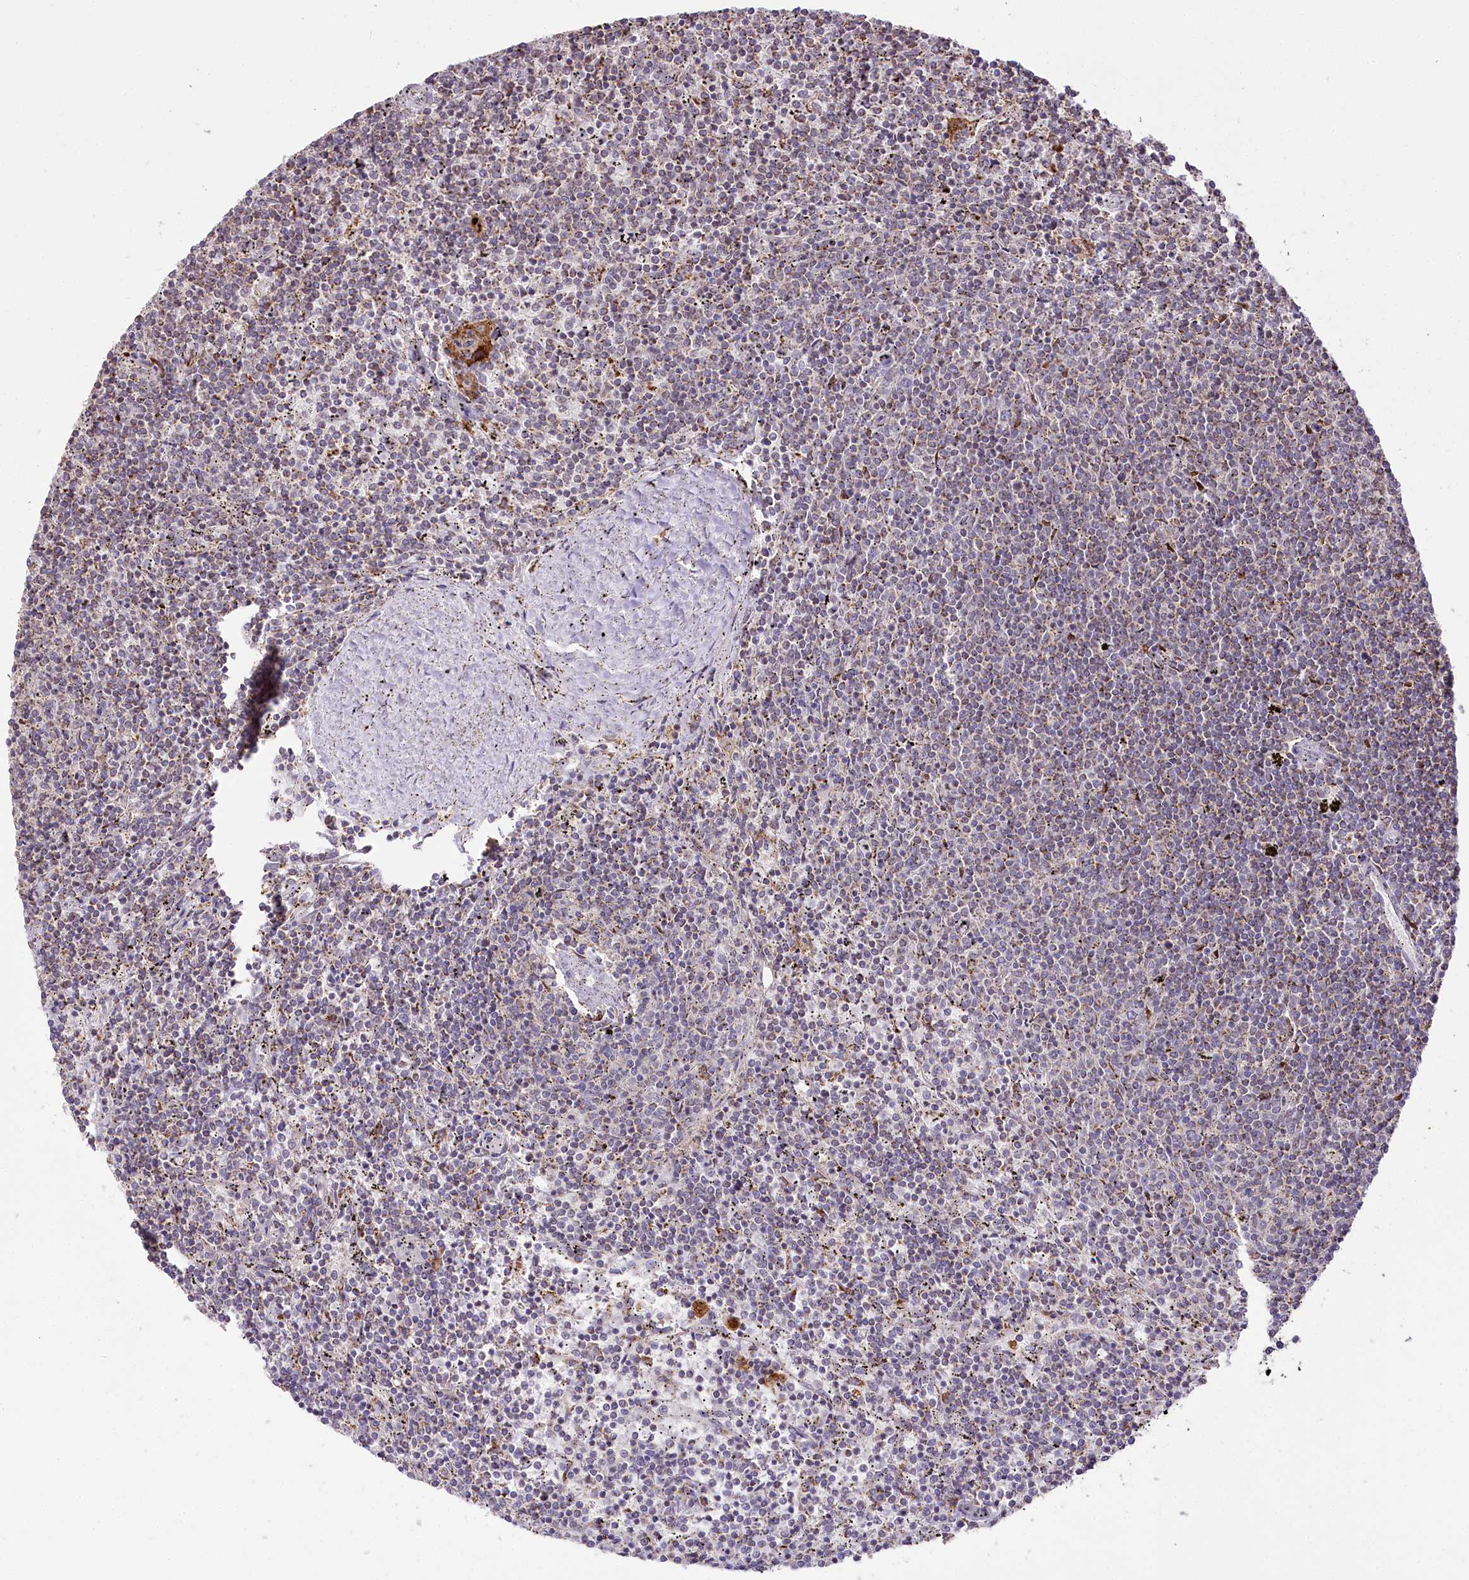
{"staining": {"intensity": "negative", "quantity": "none", "location": "none"}, "tissue": "lymphoma", "cell_type": "Tumor cells", "image_type": "cancer", "snomed": [{"axis": "morphology", "description": "Malignant lymphoma, non-Hodgkin's type, Low grade"}, {"axis": "topography", "description": "Spleen"}], "caption": "Immunohistochemical staining of lymphoma reveals no significant positivity in tumor cells.", "gene": "ZNF226", "patient": {"sex": "female", "age": 50}}